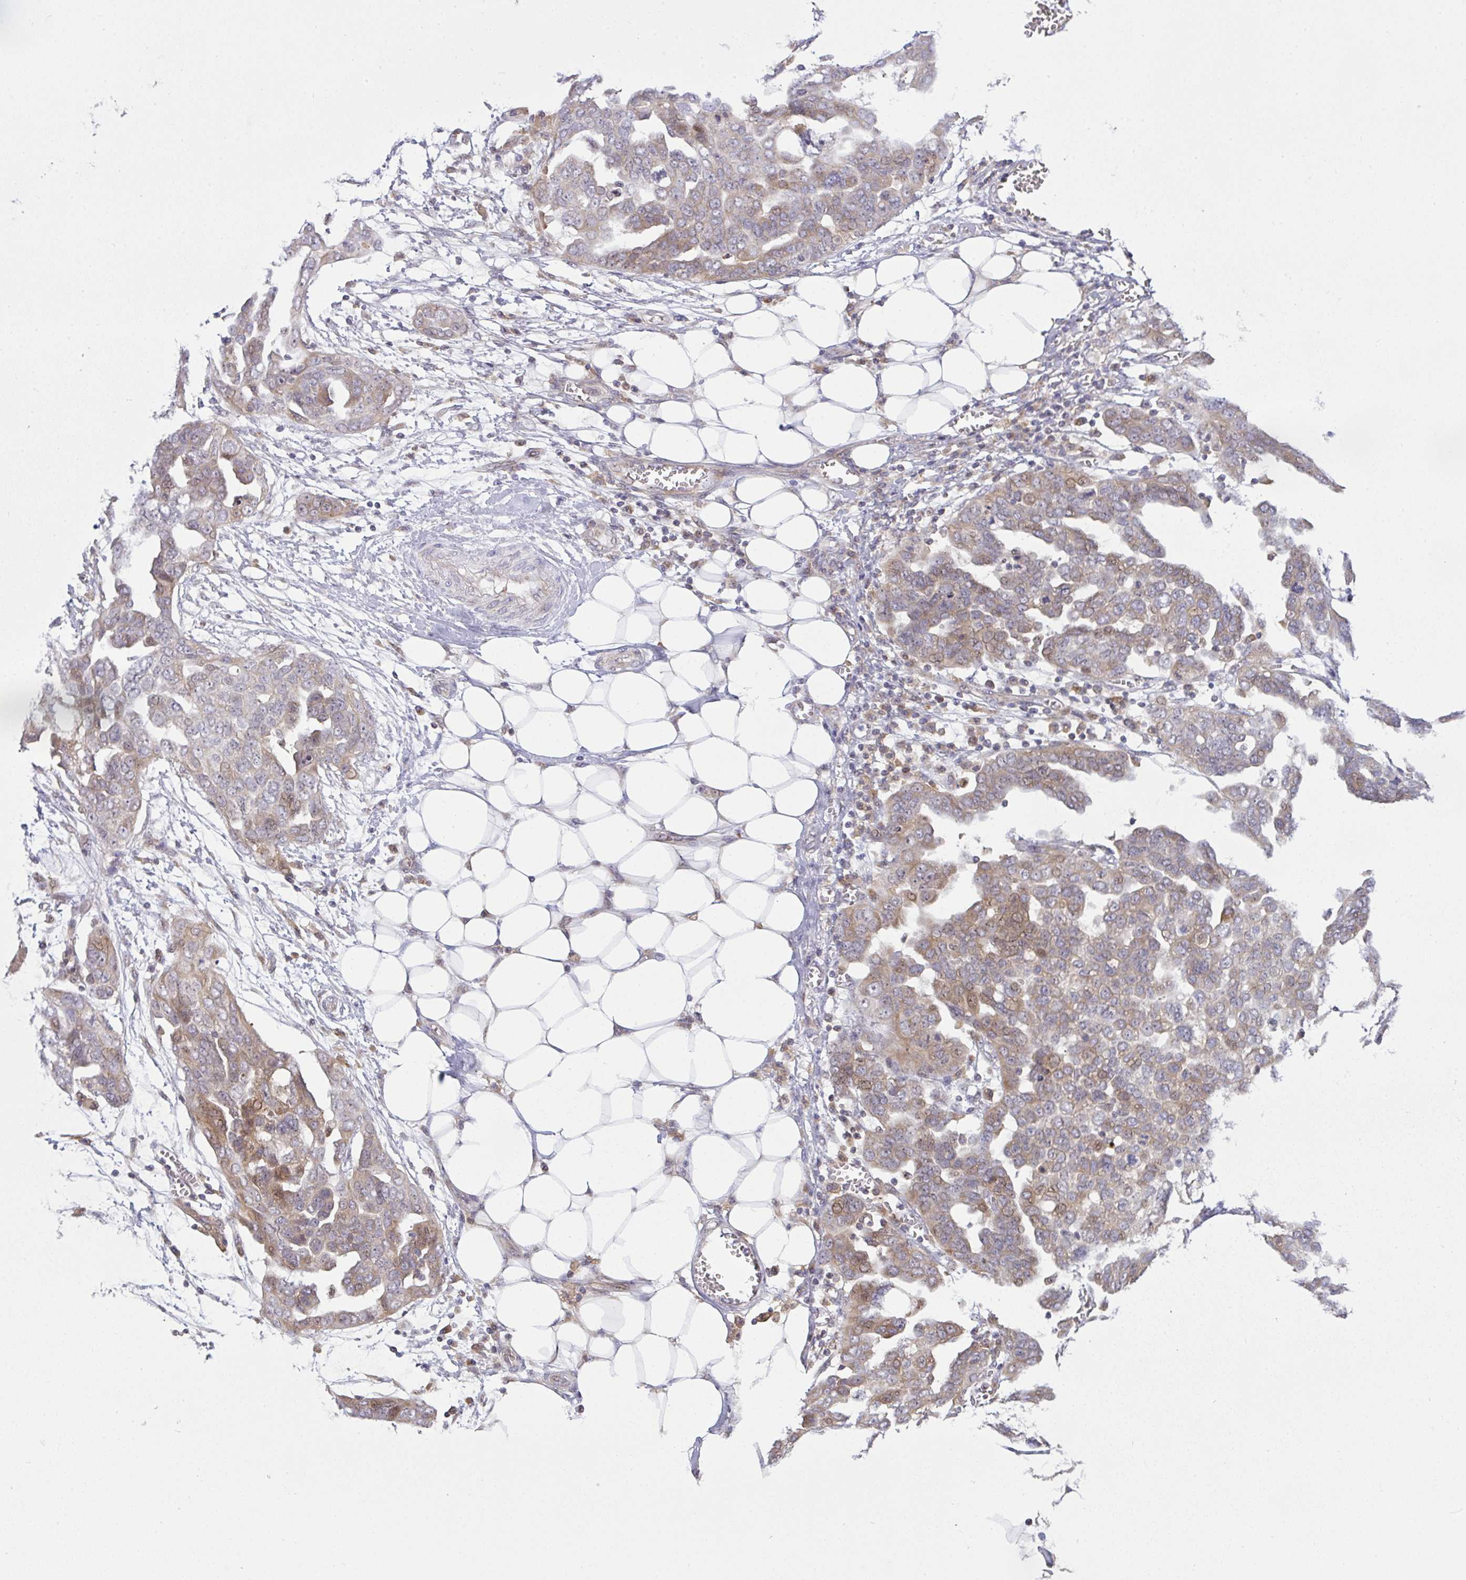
{"staining": {"intensity": "weak", "quantity": "25%-75%", "location": "cytoplasmic/membranous"}, "tissue": "ovarian cancer", "cell_type": "Tumor cells", "image_type": "cancer", "snomed": [{"axis": "morphology", "description": "Cystadenocarcinoma, serous, NOS"}, {"axis": "topography", "description": "Ovary"}], "caption": "Immunohistochemical staining of ovarian cancer reveals low levels of weak cytoplasmic/membranous protein expression in approximately 25%-75% of tumor cells.", "gene": "SLC9A6", "patient": {"sex": "female", "age": 59}}